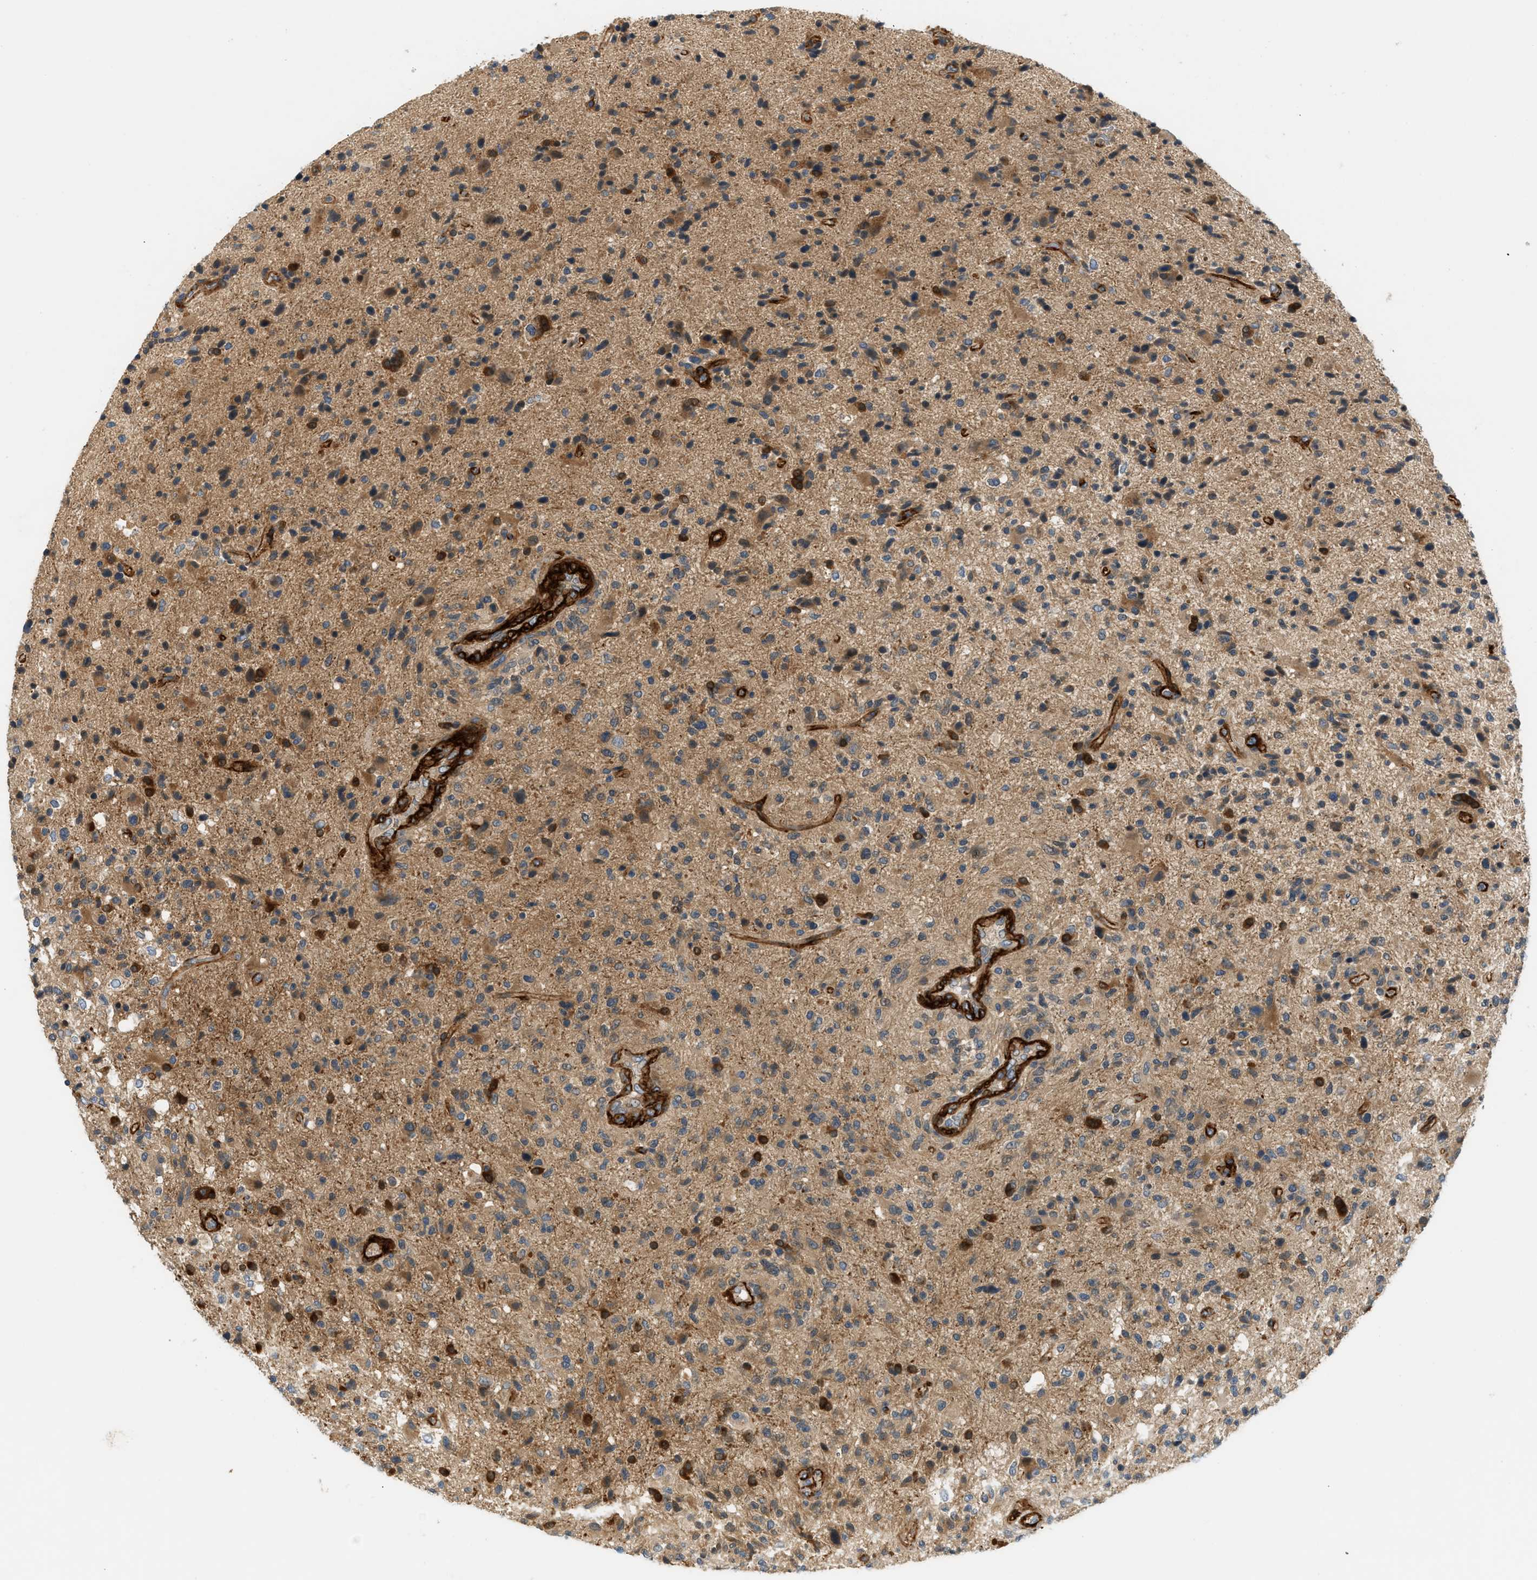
{"staining": {"intensity": "moderate", "quantity": ">75%", "location": "cytoplasmic/membranous"}, "tissue": "glioma", "cell_type": "Tumor cells", "image_type": "cancer", "snomed": [{"axis": "morphology", "description": "Glioma, malignant, High grade"}, {"axis": "topography", "description": "Brain"}], "caption": "The photomicrograph displays a brown stain indicating the presence of a protein in the cytoplasmic/membranous of tumor cells in glioma.", "gene": "EDNRA", "patient": {"sex": "male", "age": 72}}